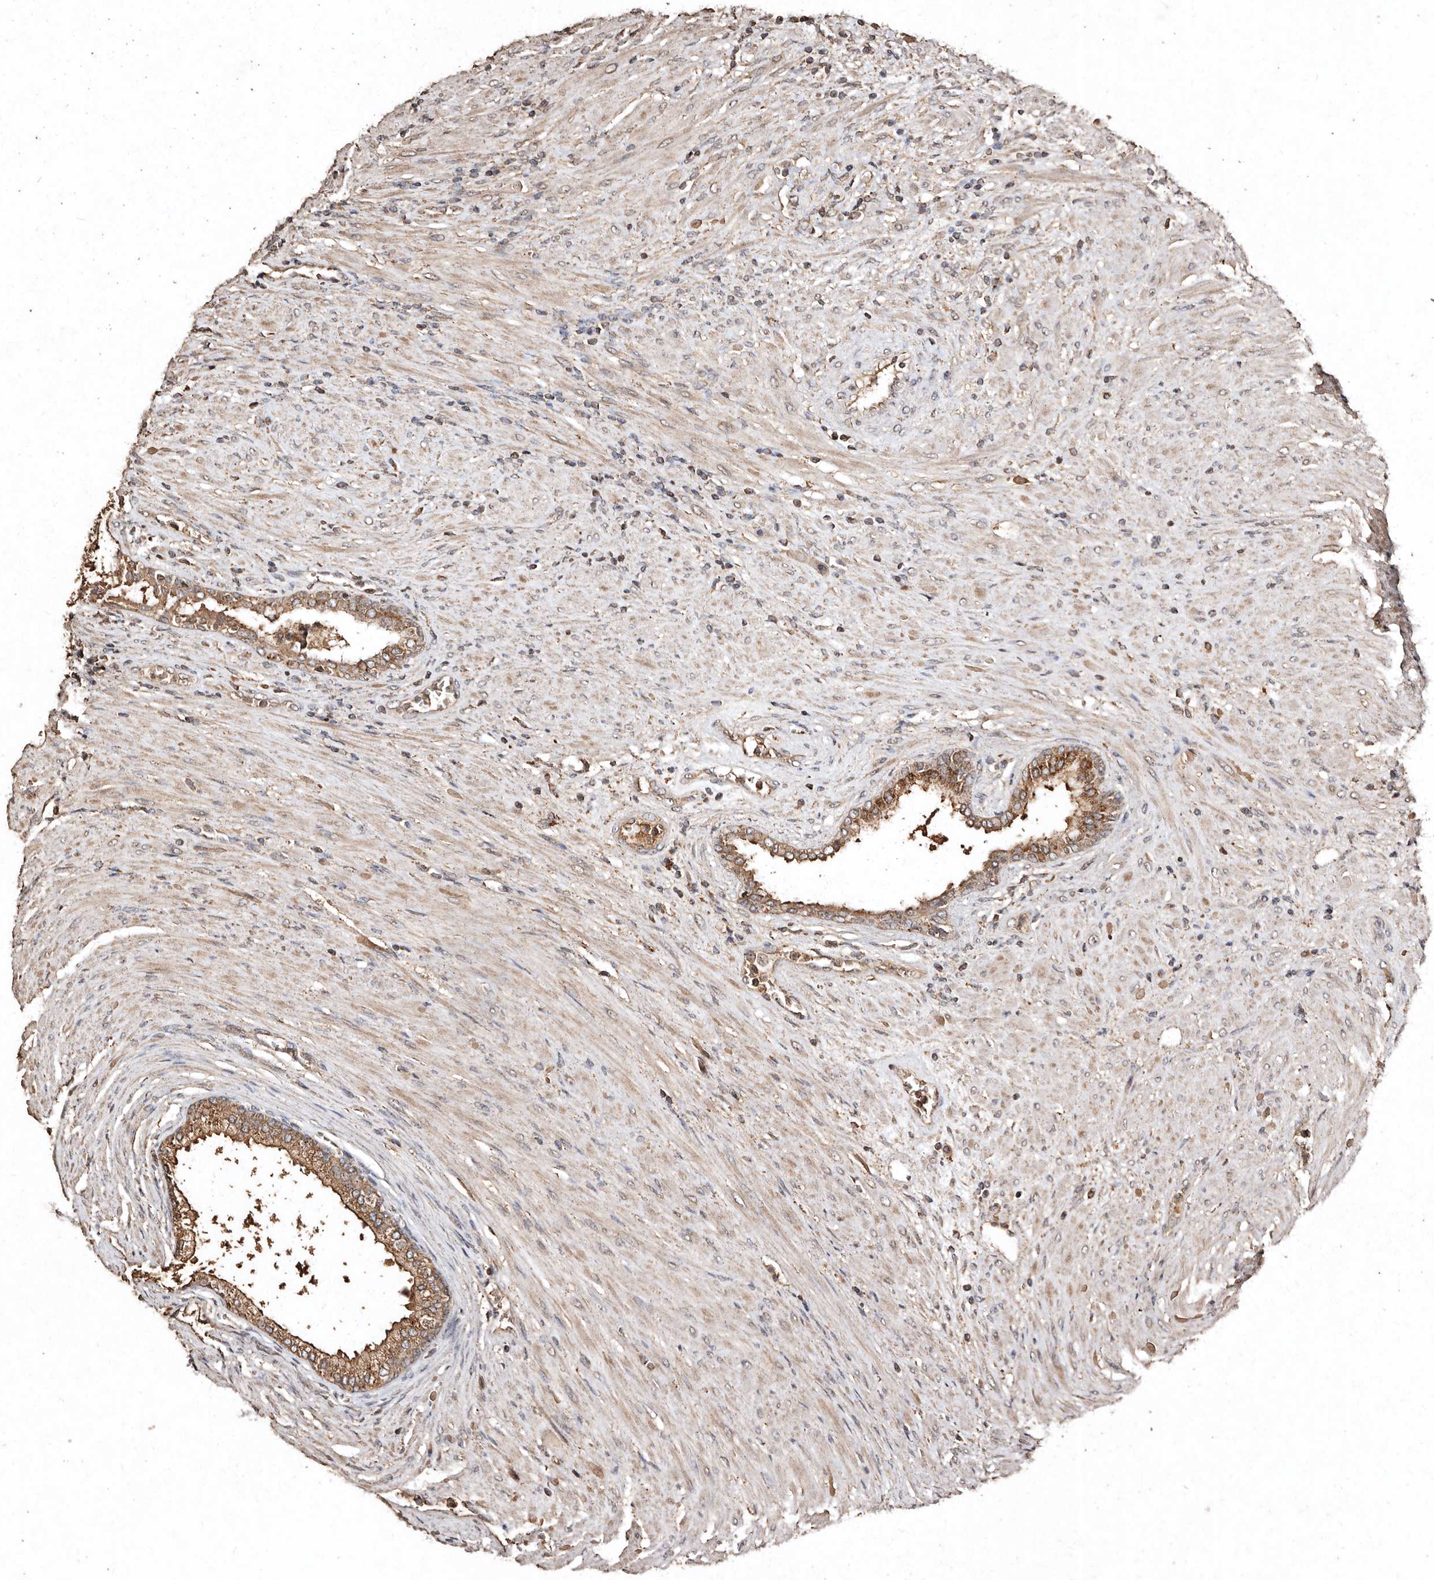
{"staining": {"intensity": "moderate", "quantity": ">75%", "location": "cytoplasmic/membranous"}, "tissue": "prostate cancer", "cell_type": "Tumor cells", "image_type": "cancer", "snomed": [{"axis": "morphology", "description": "Normal tissue, NOS"}, {"axis": "morphology", "description": "Adenocarcinoma, Low grade"}, {"axis": "topography", "description": "Prostate"}, {"axis": "topography", "description": "Peripheral nerve tissue"}], "caption": "DAB immunohistochemical staining of low-grade adenocarcinoma (prostate) demonstrates moderate cytoplasmic/membranous protein positivity in about >75% of tumor cells.", "gene": "FARS2", "patient": {"sex": "male", "age": 71}}